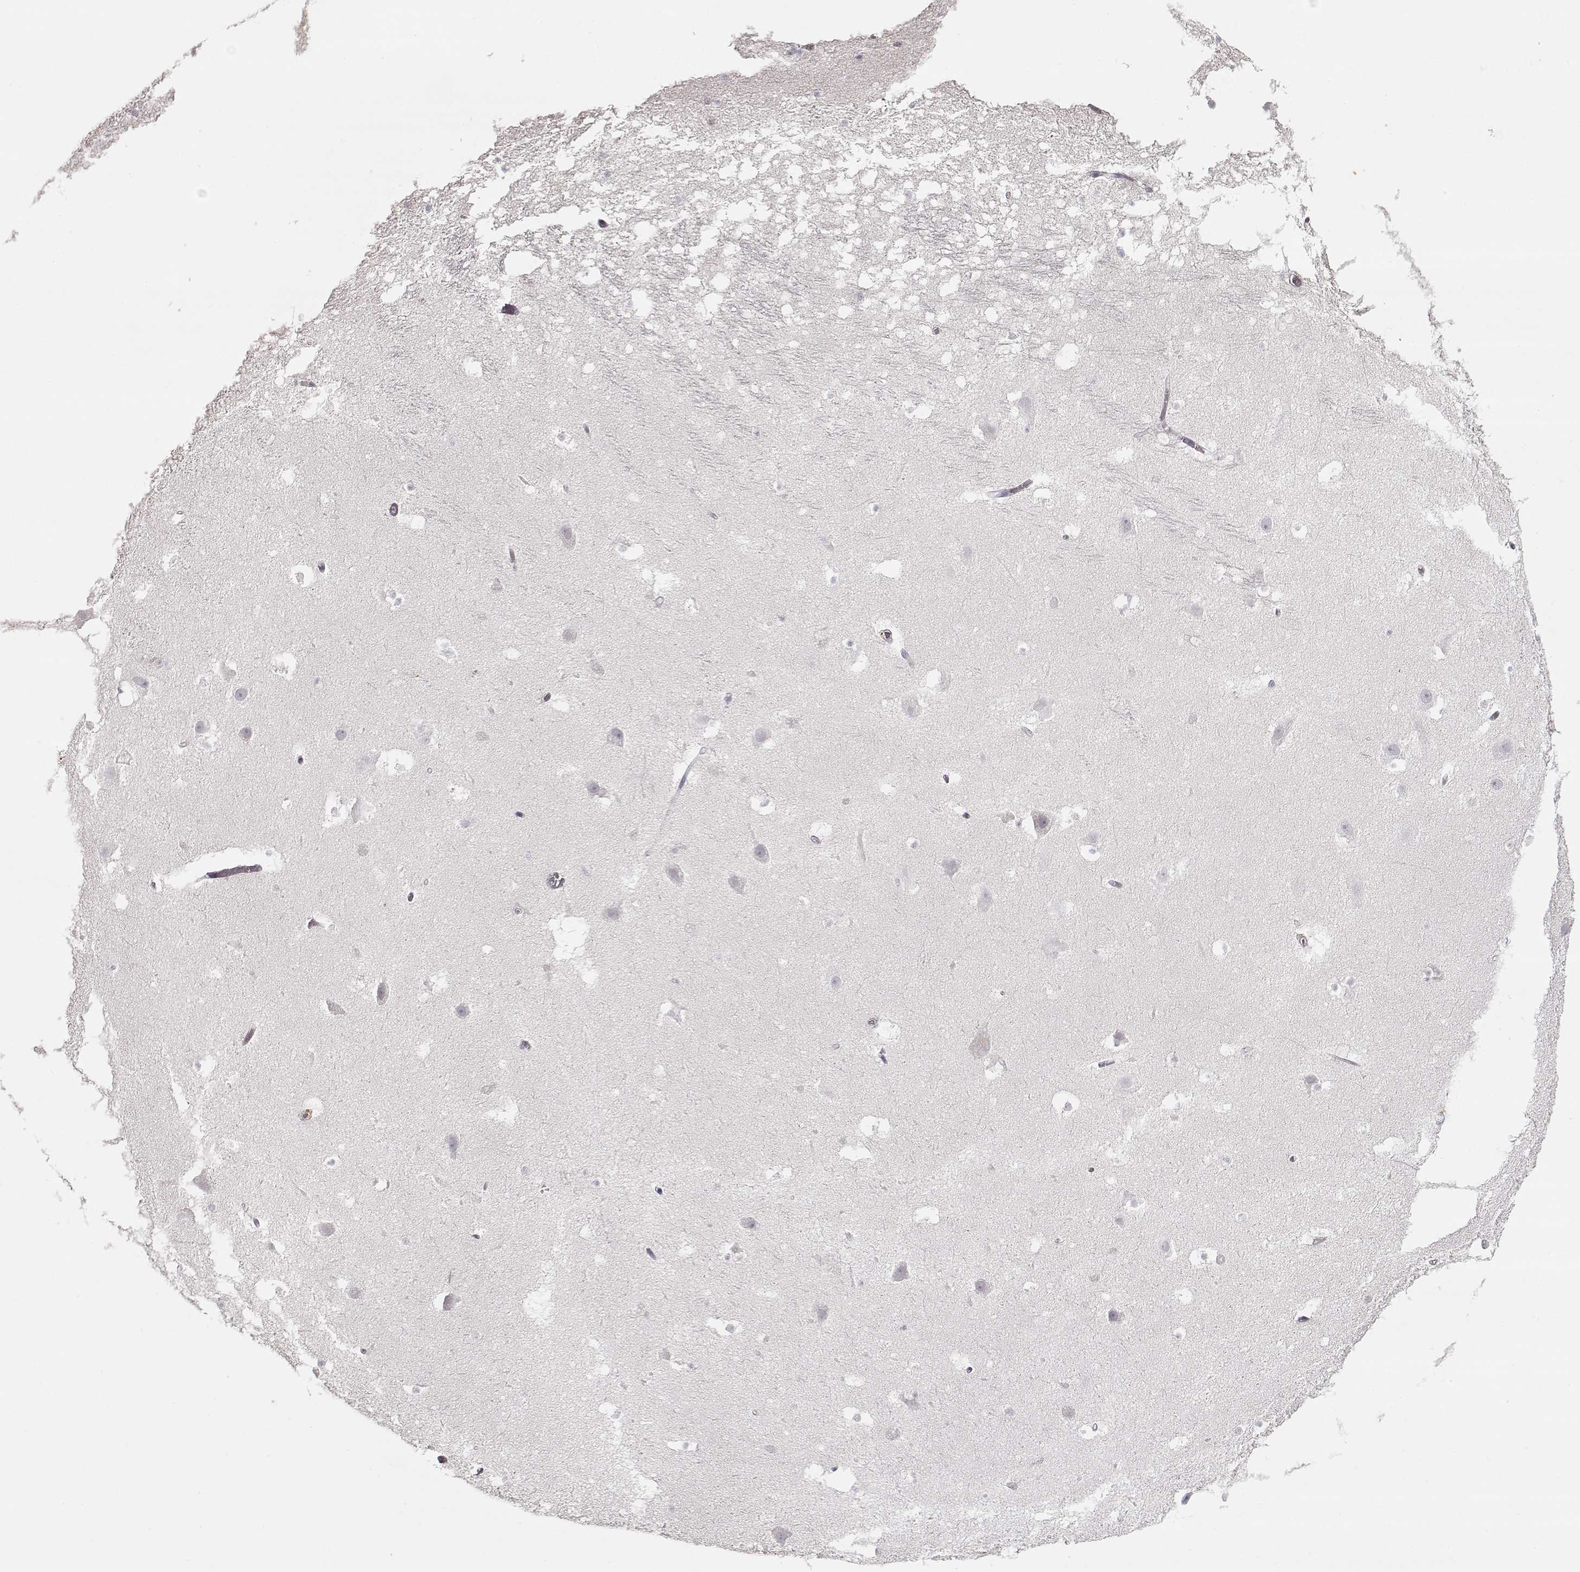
{"staining": {"intensity": "negative", "quantity": "none", "location": "none"}, "tissue": "hippocampus", "cell_type": "Glial cells", "image_type": "normal", "snomed": [{"axis": "morphology", "description": "Normal tissue, NOS"}, {"axis": "topography", "description": "Hippocampus"}], "caption": "The image exhibits no significant positivity in glial cells of hippocampus. Brightfield microscopy of immunohistochemistry (IHC) stained with DAB (3,3'-diaminobenzidine) (brown) and hematoxylin (blue), captured at high magnification.", "gene": "VAV1", "patient": {"sex": "male", "age": 26}}